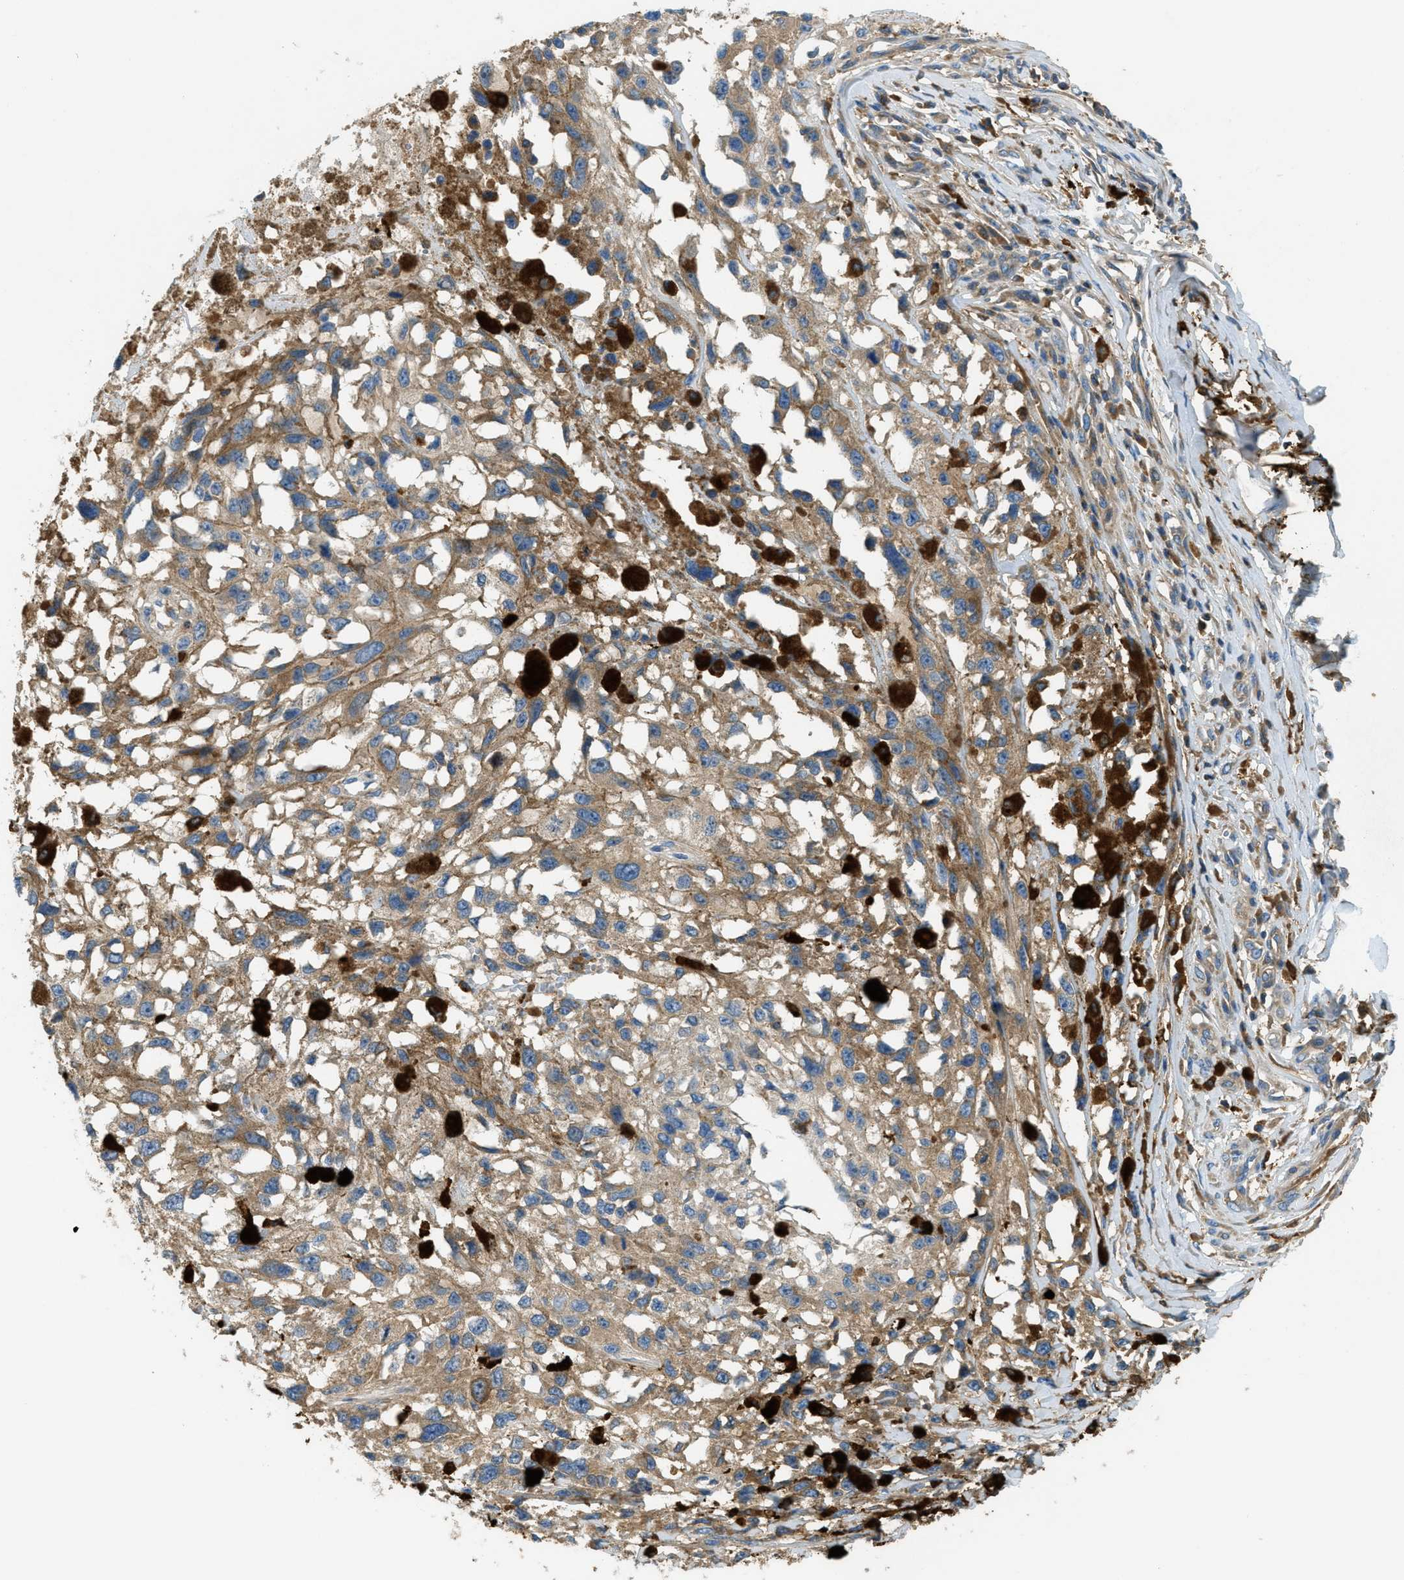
{"staining": {"intensity": "weak", "quantity": ">75%", "location": "cytoplasmic/membranous"}, "tissue": "melanoma", "cell_type": "Tumor cells", "image_type": "cancer", "snomed": [{"axis": "morphology", "description": "Malignant melanoma, Metastatic site"}, {"axis": "topography", "description": "Lymph node"}], "caption": "Tumor cells show low levels of weak cytoplasmic/membranous positivity in about >75% of cells in human malignant melanoma (metastatic site). (brown staining indicates protein expression, while blue staining denotes nuclei).", "gene": "RFFL", "patient": {"sex": "male", "age": 59}}